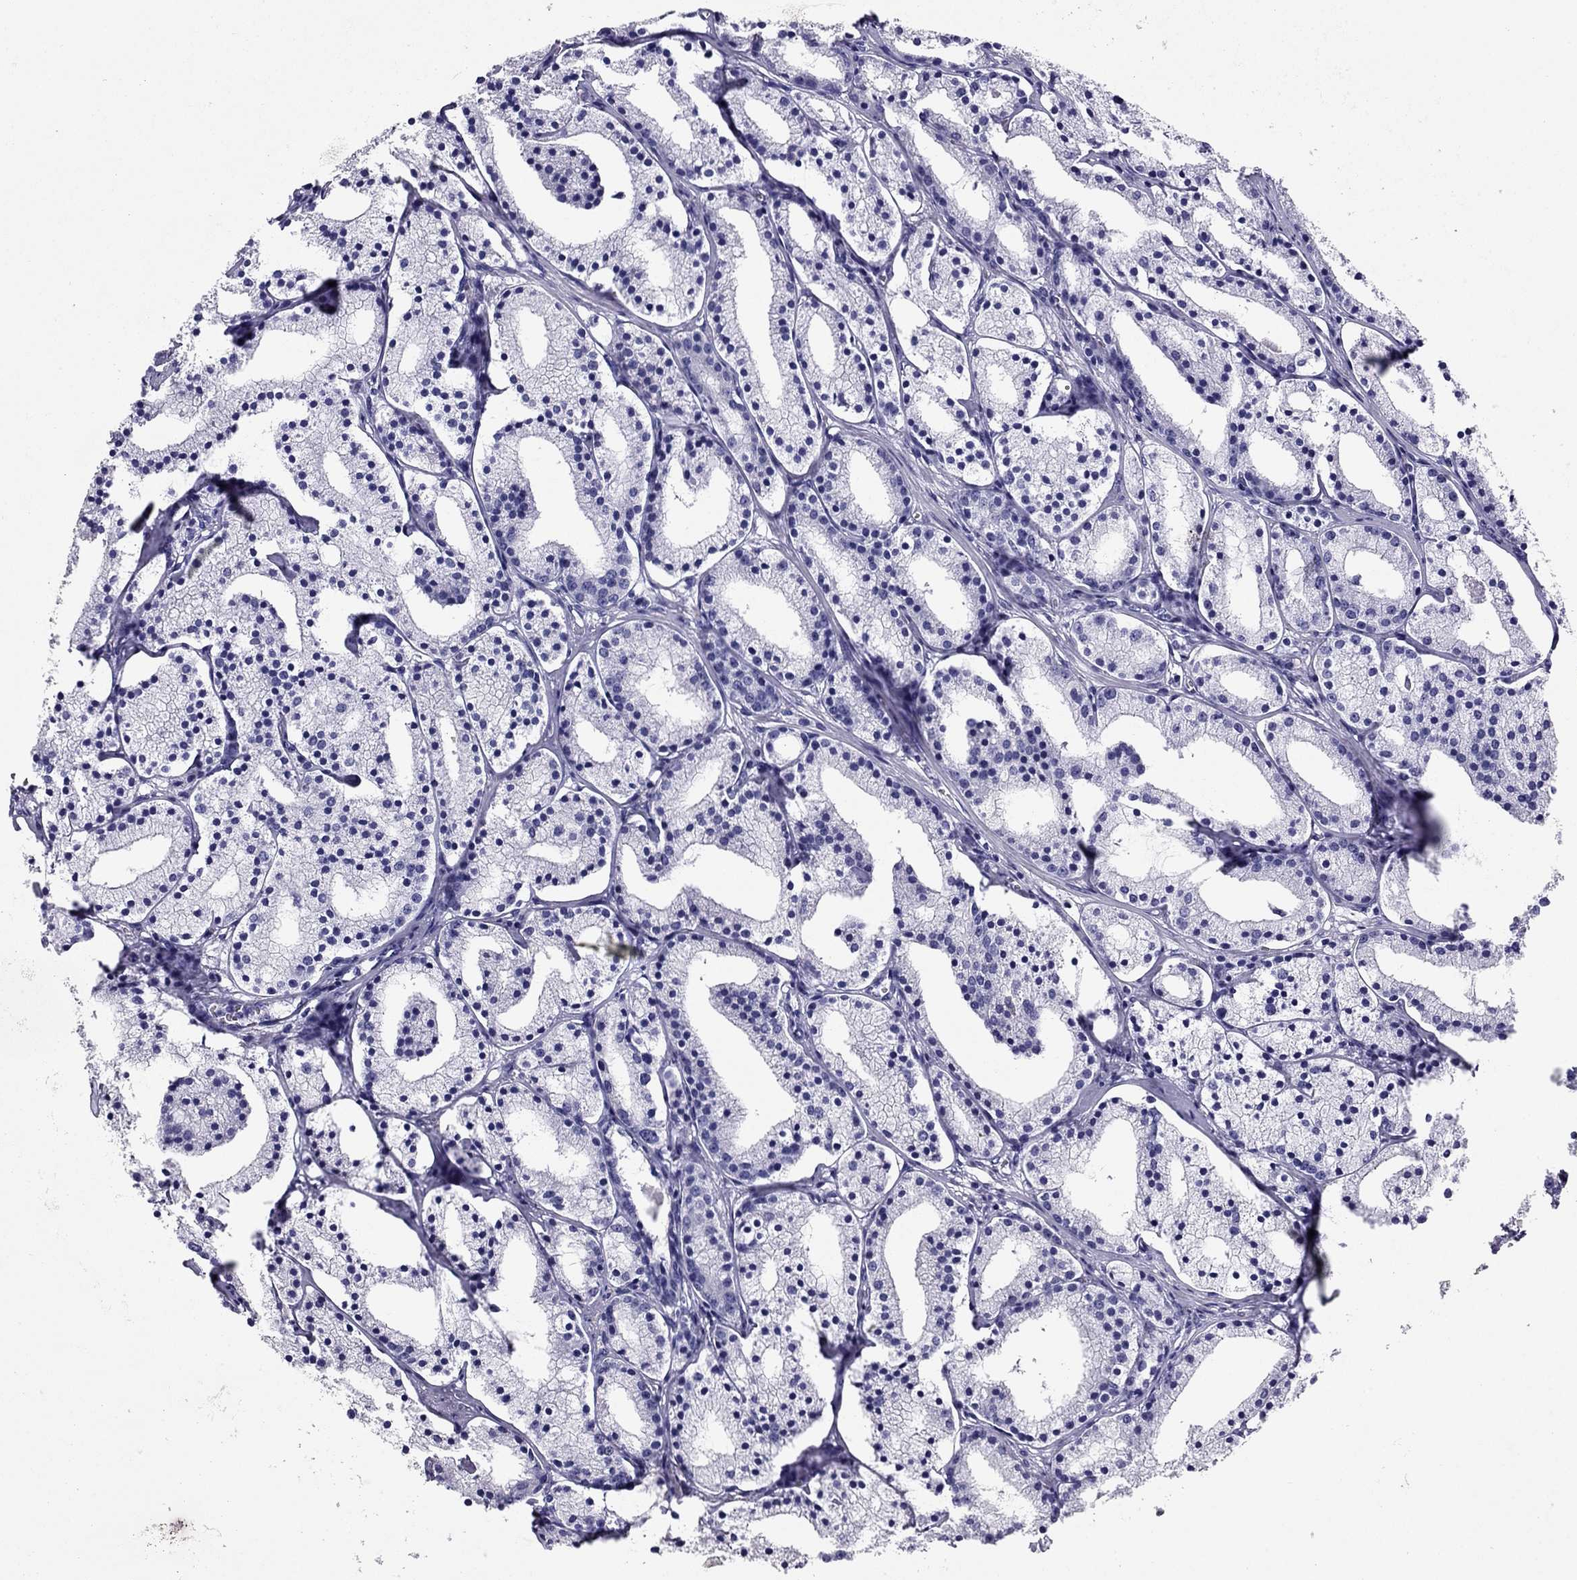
{"staining": {"intensity": "negative", "quantity": "none", "location": "none"}, "tissue": "prostate cancer", "cell_type": "Tumor cells", "image_type": "cancer", "snomed": [{"axis": "morphology", "description": "Adenocarcinoma, NOS"}, {"axis": "topography", "description": "Prostate"}], "caption": "This is a histopathology image of immunohistochemistry staining of adenocarcinoma (prostate), which shows no staining in tumor cells.", "gene": "PDE6A", "patient": {"sex": "male", "age": 69}}